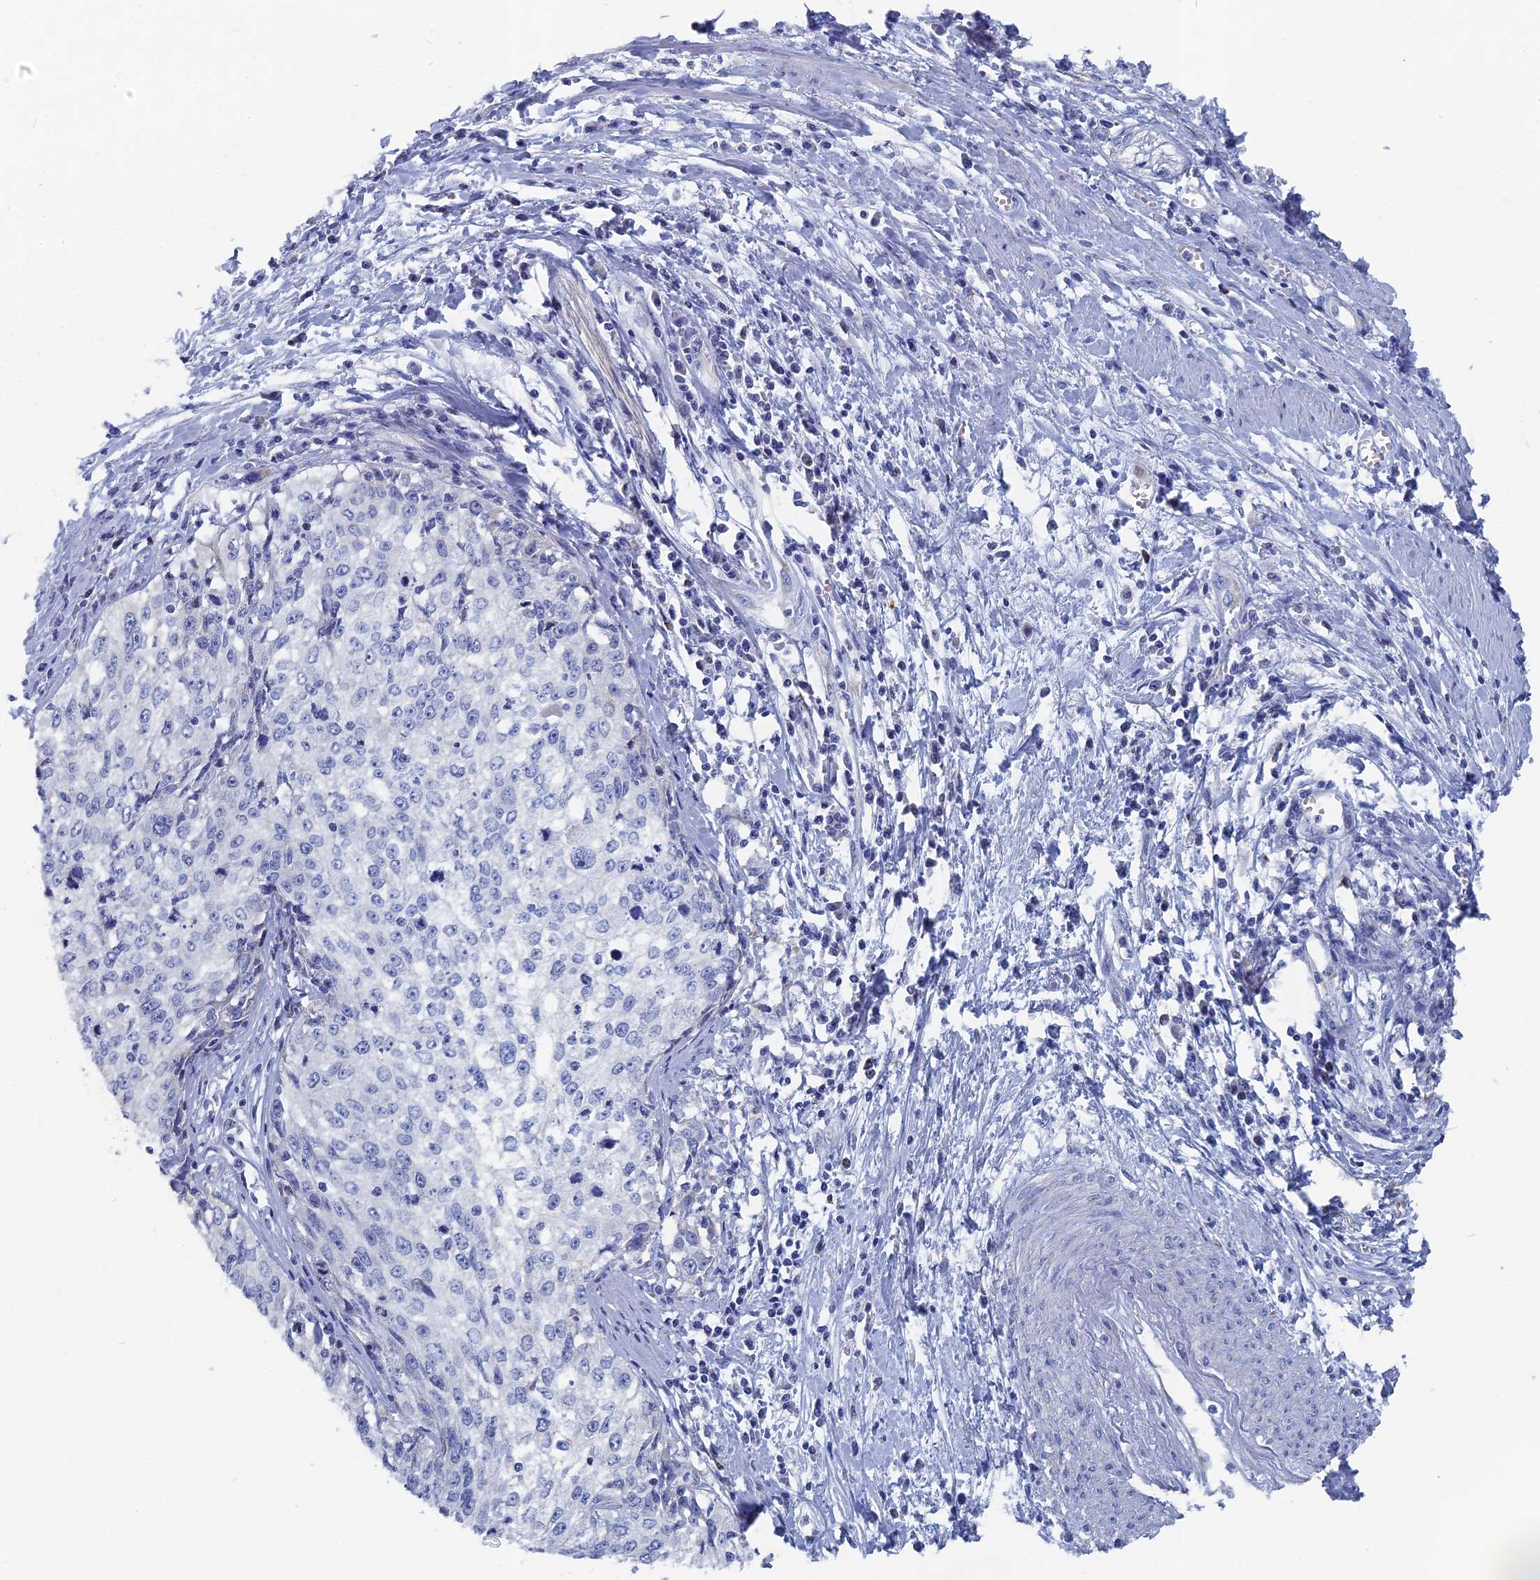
{"staining": {"intensity": "negative", "quantity": "none", "location": "none"}, "tissue": "cervical cancer", "cell_type": "Tumor cells", "image_type": "cancer", "snomed": [{"axis": "morphology", "description": "Squamous cell carcinoma, NOS"}, {"axis": "topography", "description": "Cervix"}], "caption": "This photomicrograph is of squamous cell carcinoma (cervical) stained with immunohistochemistry (IHC) to label a protein in brown with the nuclei are counter-stained blue. There is no positivity in tumor cells.", "gene": "HIGD1A", "patient": {"sex": "female", "age": 57}}